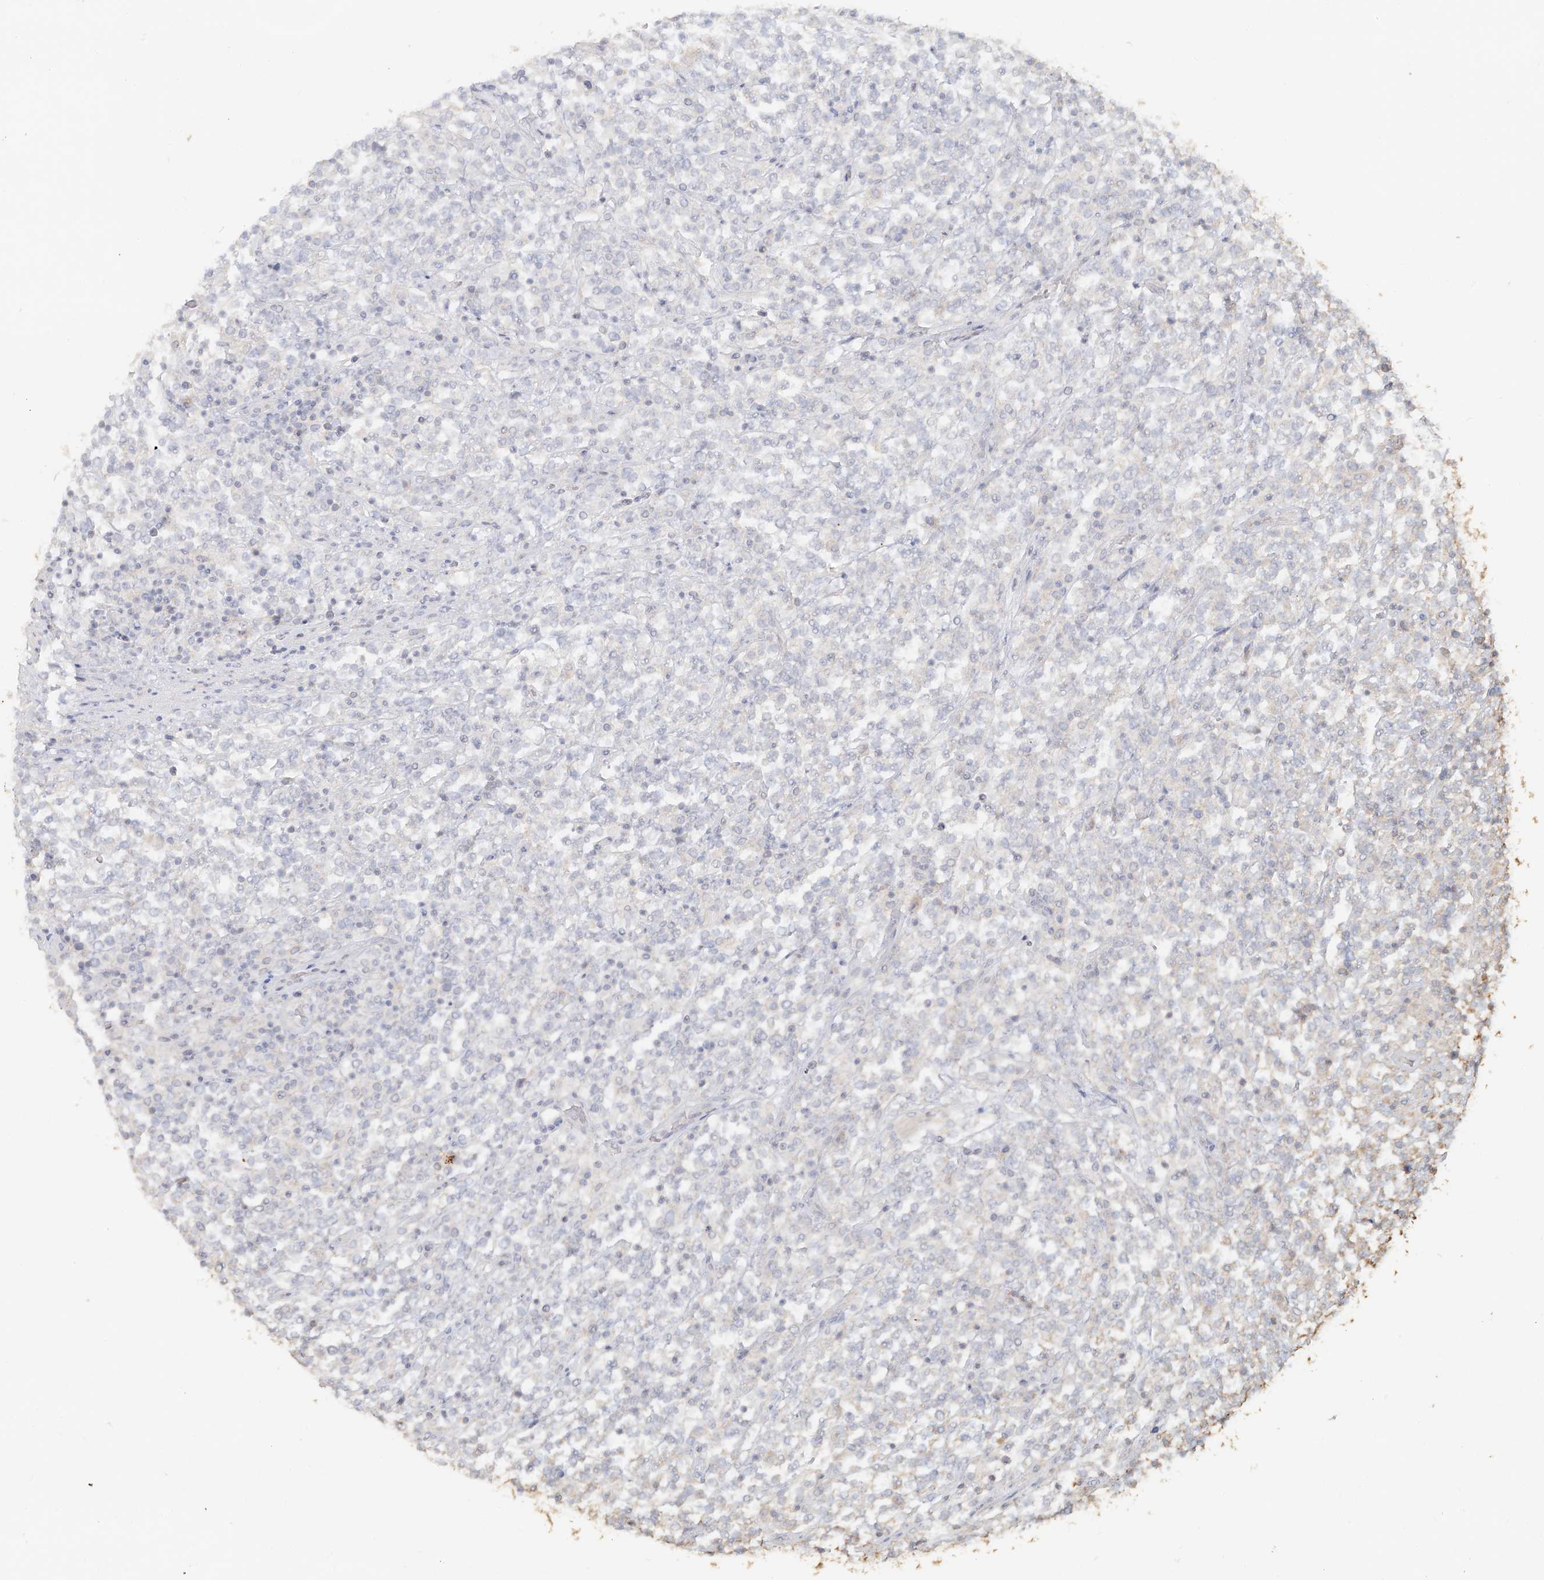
{"staining": {"intensity": "negative", "quantity": "none", "location": "none"}, "tissue": "lymphoma", "cell_type": "Tumor cells", "image_type": "cancer", "snomed": [{"axis": "morphology", "description": "Malignant lymphoma, non-Hodgkin's type, High grade"}, {"axis": "topography", "description": "Soft tissue"}], "caption": "The image exhibits no staining of tumor cells in malignant lymphoma, non-Hodgkin's type (high-grade).", "gene": "NPHS1", "patient": {"sex": "male", "age": 18}}